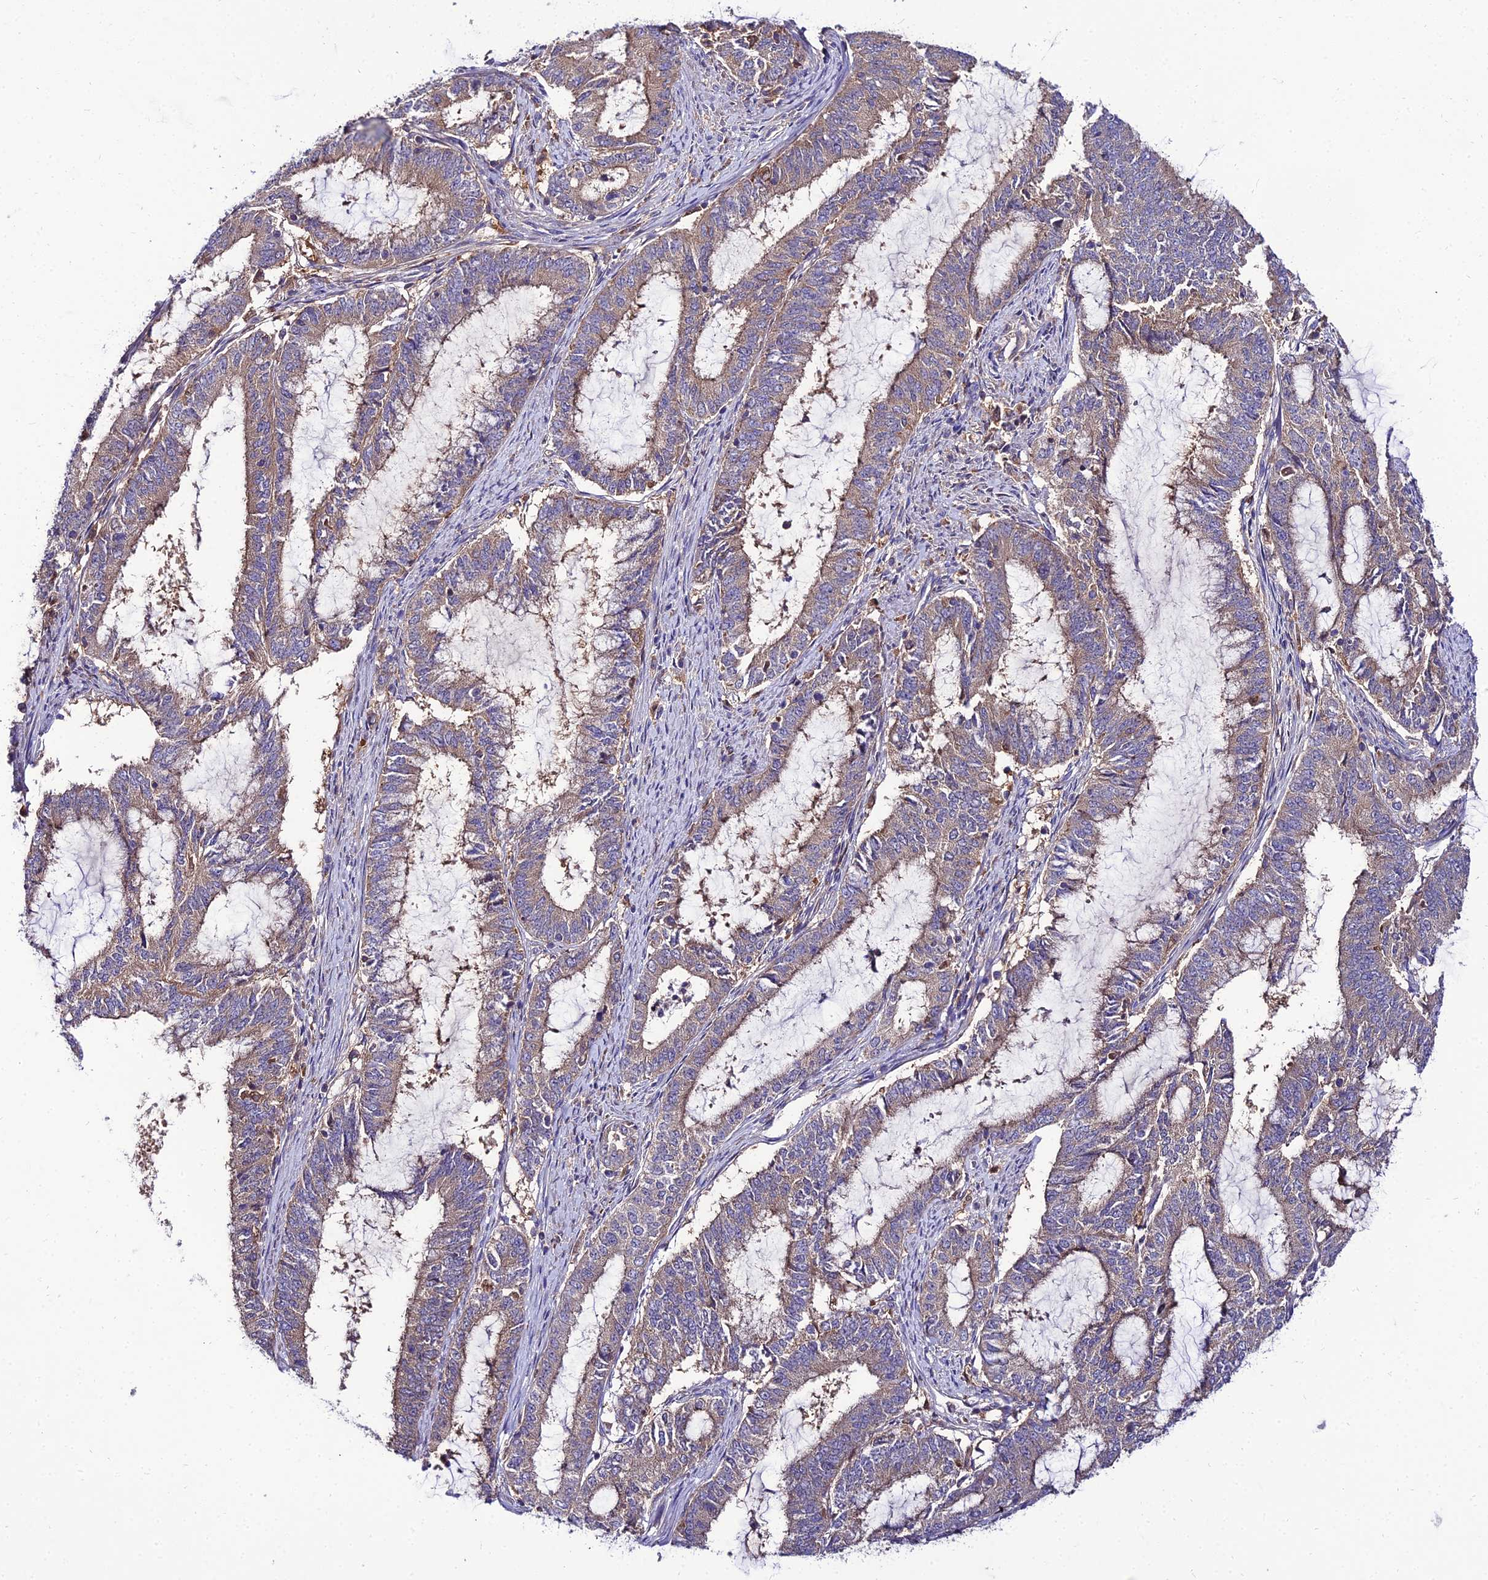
{"staining": {"intensity": "weak", "quantity": ">75%", "location": "cytoplasmic/membranous"}, "tissue": "endometrial cancer", "cell_type": "Tumor cells", "image_type": "cancer", "snomed": [{"axis": "morphology", "description": "Adenocarcinoma, NOS"}, {"axis": "topography", "description": "Endometrium"}], "caption": "Endometrial cancer (adenocarcinoma) stained with DAB immunohistochemistry (IHC) demonstrates low levels of weak cytoplasmic/membranous staining in about >75% of tumor cells.", "gene": "C2orf69", "patient": {"sex": "female", "age": 51}}